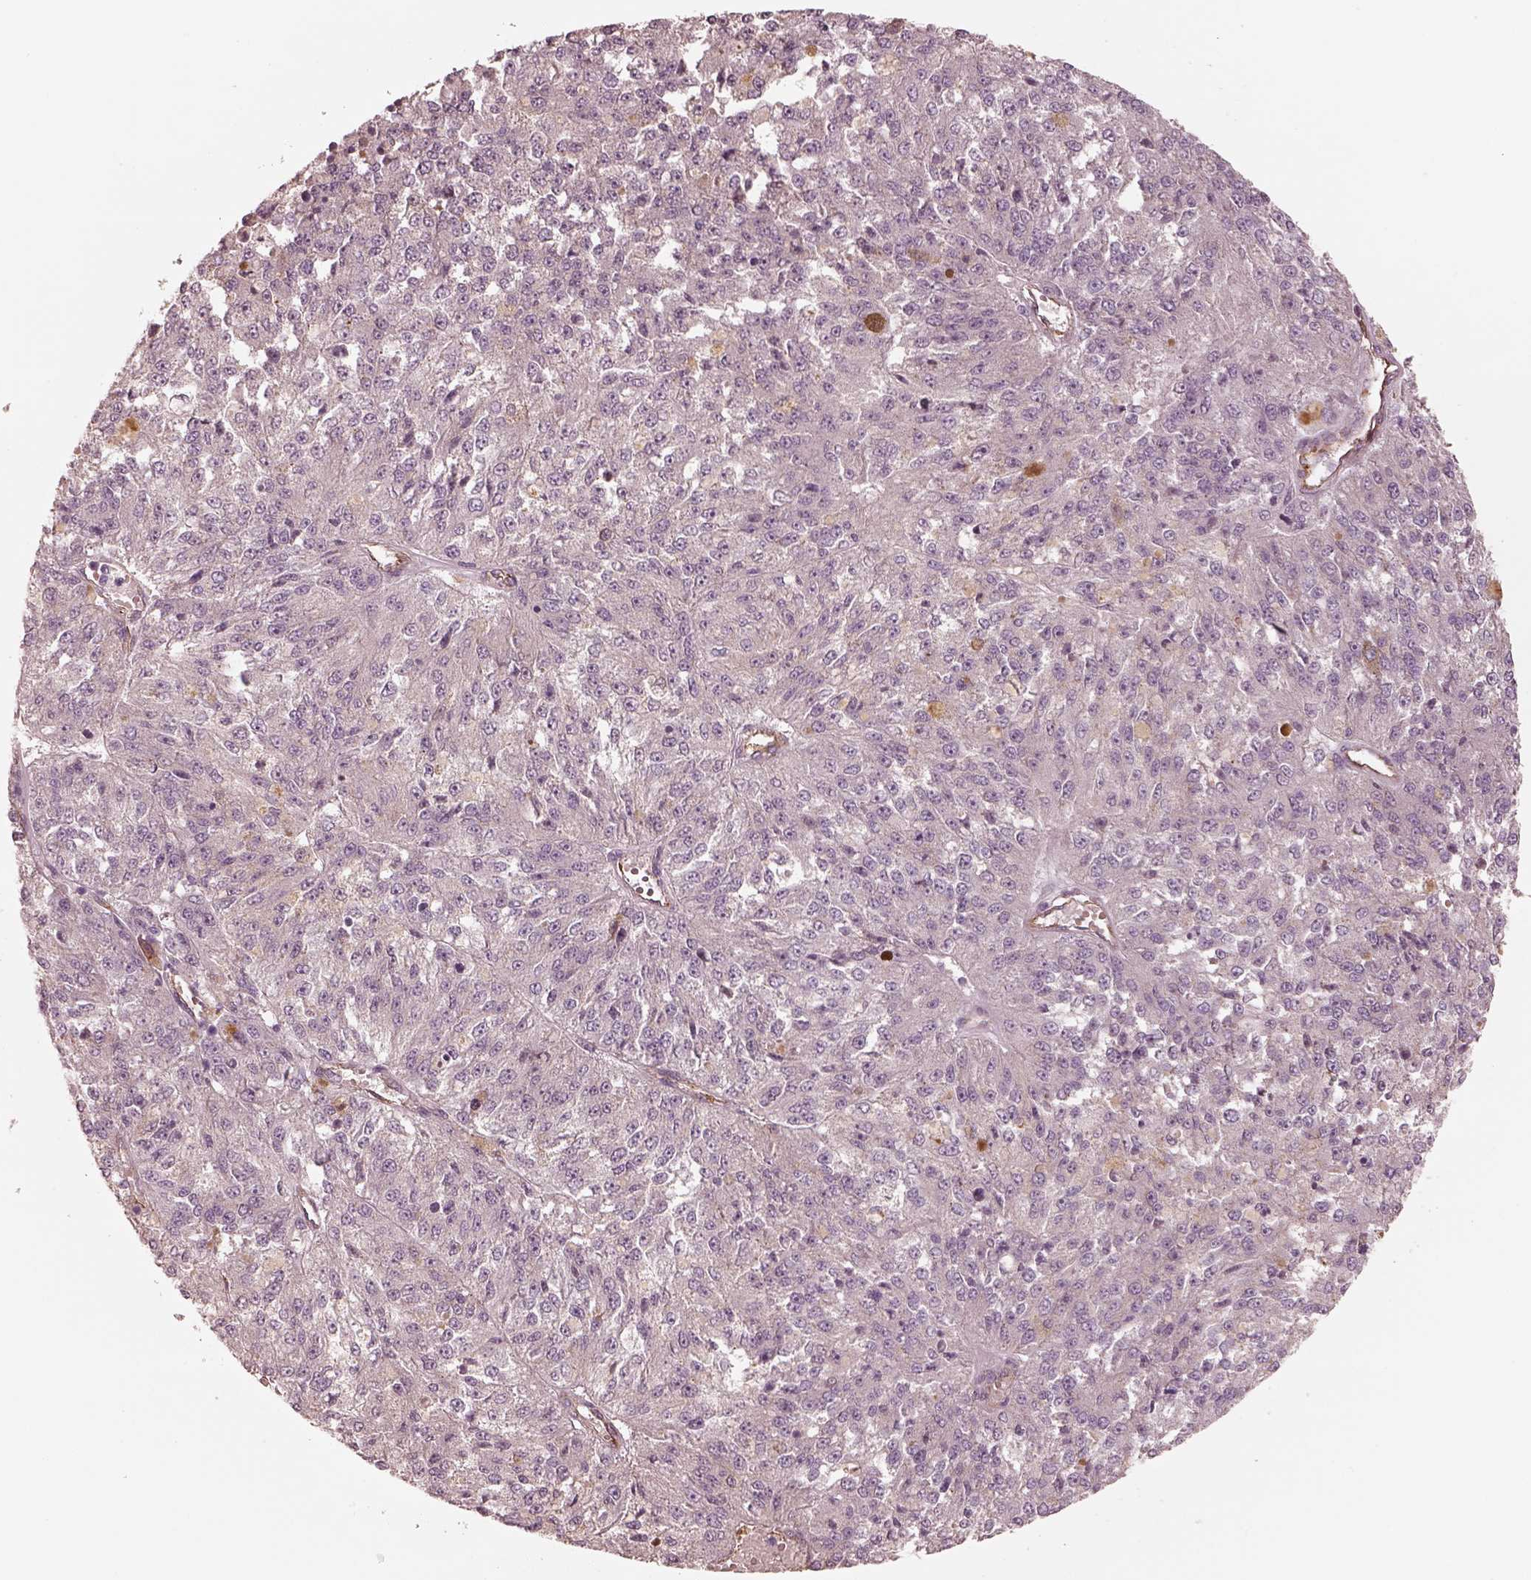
{"staining": {"intensity": "negative", "quantity": "none", "location": "none"}, "tissue": "melanoma", "cell_type": "Tumor cells", "image_type": "cancer", "snomed": [{"axis": "morphology", "description": "Malignant melanoma, Metastatic site"}, {"axis": "topography", "description": "Lymph node"}], "caption": "This is a micrograph of immunohistochemistry staining of melanoma, which shows no positivity in tumor cells. (DAB IHC with hematoxylin counter stain).", "gene": "CRYM", "patient": {"sex": "female", "age": 64}}